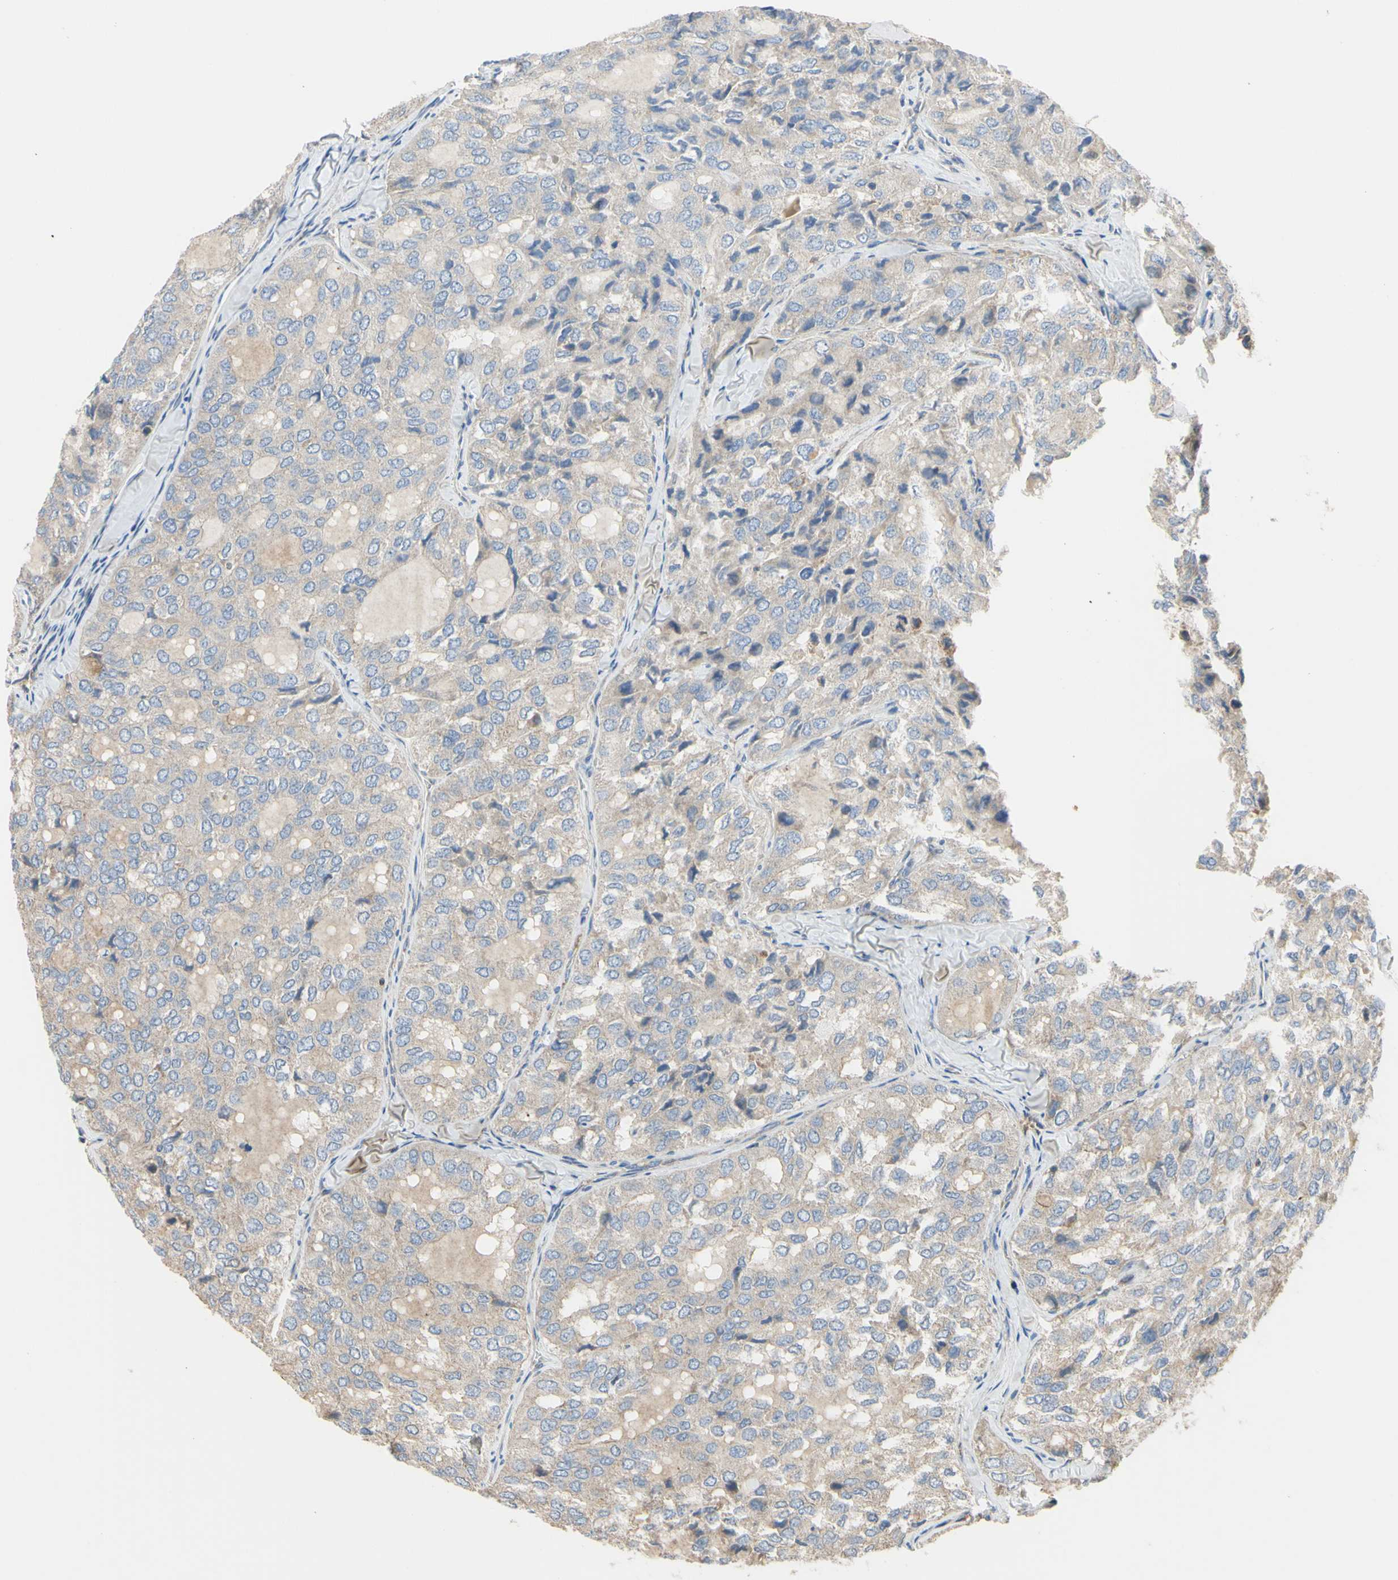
{"staining": {"intensity": "weak", "quantity": "25%-75%", "location": "cytoplasmic/membranous"}, "tissue": "thyroid cancer", "cell_type": "Tumor cells", "image_type": "cancer", "snomed": [{"axis": "morphology", "description": "Follicular adenoma carcinoma, NOS"}, {"axis": "topography", "description": "Thyroid gland"}], "caption": "Protein staining of thyroid cancer tissue shows weak cytoplasmic/membranous expression in about 25%-75% of tumor cells. Ihc stains the protein of interest in brown and the nuclei are stained blue.", "gene": "BECN1", "patient": {"sex": "male", "age": 75}}